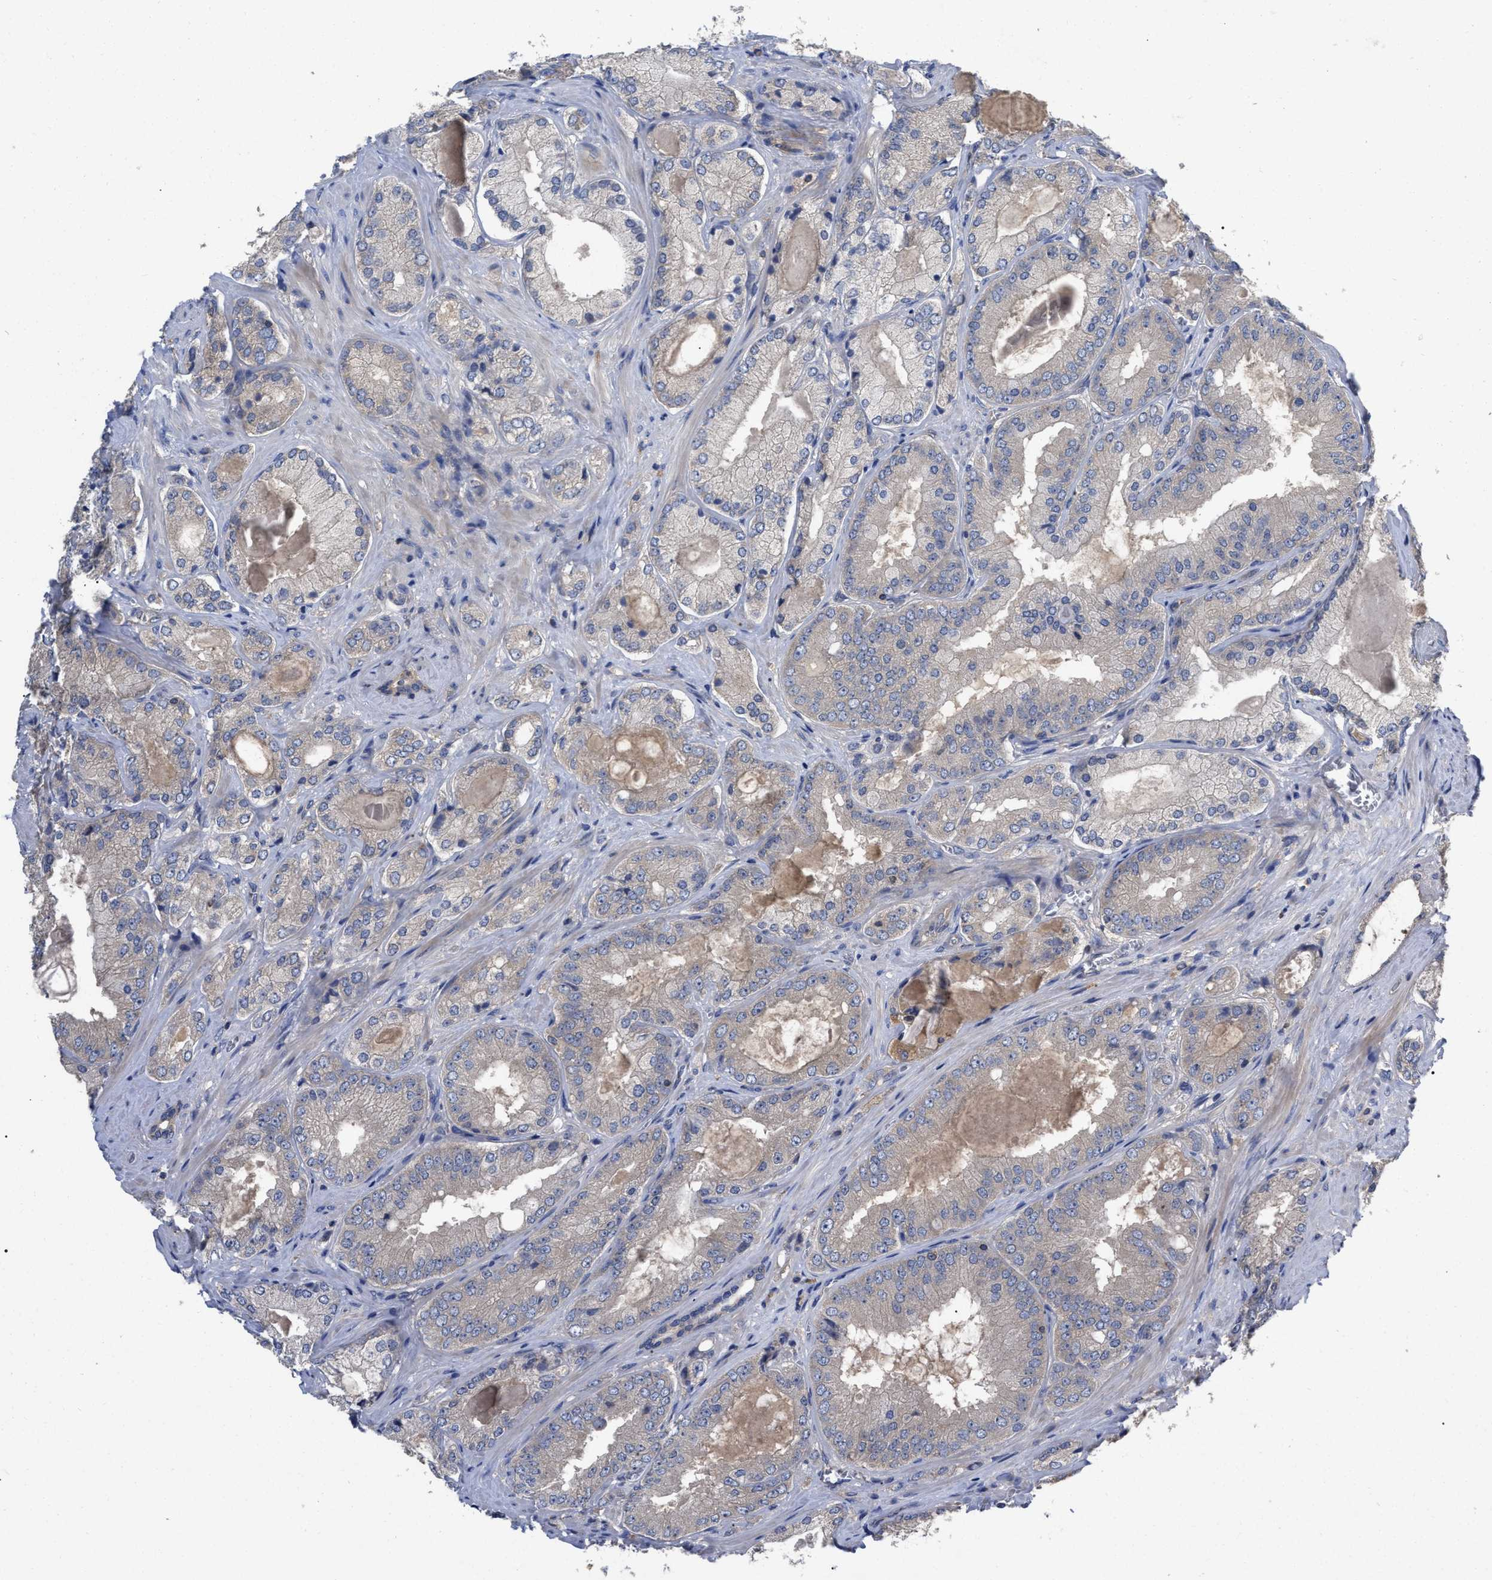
{"staining": {"intensity": "negative", "quantity": "none", "location": "none"}, "tissue": "prostate cancer", "cell_type": "Tumor cells", "image_type": "cancer", "snomed": [{"axis": "morphology", "description": "Adenocarcinoma, Low grade"}, {"axis": "topography", "description": "Prostate"}], "caption": "Immunohistochemical staining of human prostate cancer shows no significant positivity in tumor cells.", "gene": "RAP1GDS1", "patient": {"sex": "male", "age": 65}}